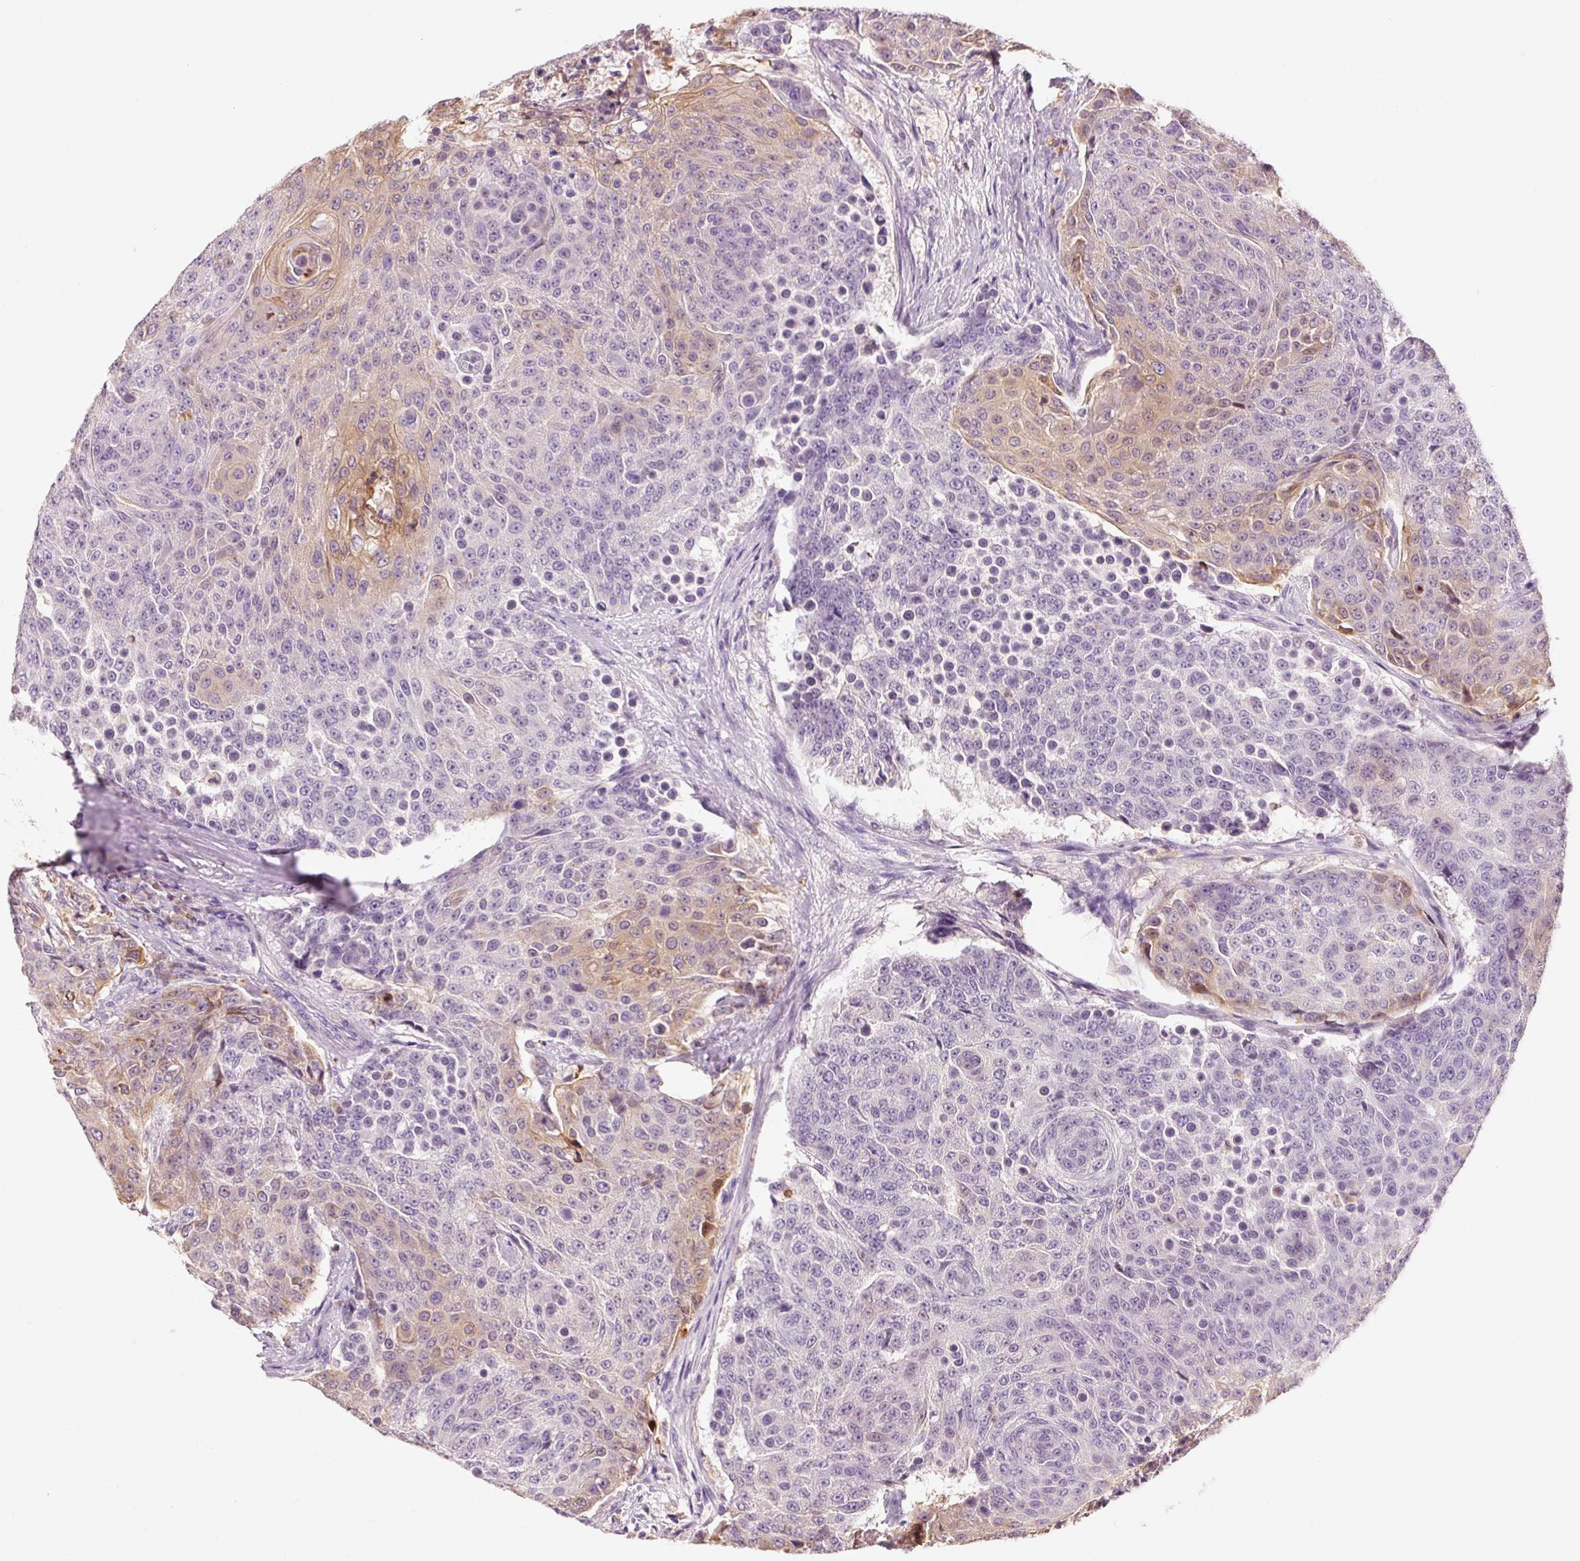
{"staining": {"intensity": "weak", "quantity": "25%-75%", "location": "cytoplasmic/membranous"}, "tissue": "urothelial cancer", "cell_type": "Tumor cells", "image_type": "cancer", "snomed": [{"axis": "morphology", "description": "Urothelial carcinoma, High grade"}, {"axis": "topography", "description": "Urinary bladder"}], "caption": "Immunohistochemistry (IHC) micrograph of human high-grade urothelial carcinoma stained for a protein (brown), which exhibits low levels of weak cytoplasmic/membranous positivity in approximately 25%-75% of tumor cells.", "gene": "OR8K1", "patient": {"sex": "female", "age": 63}}